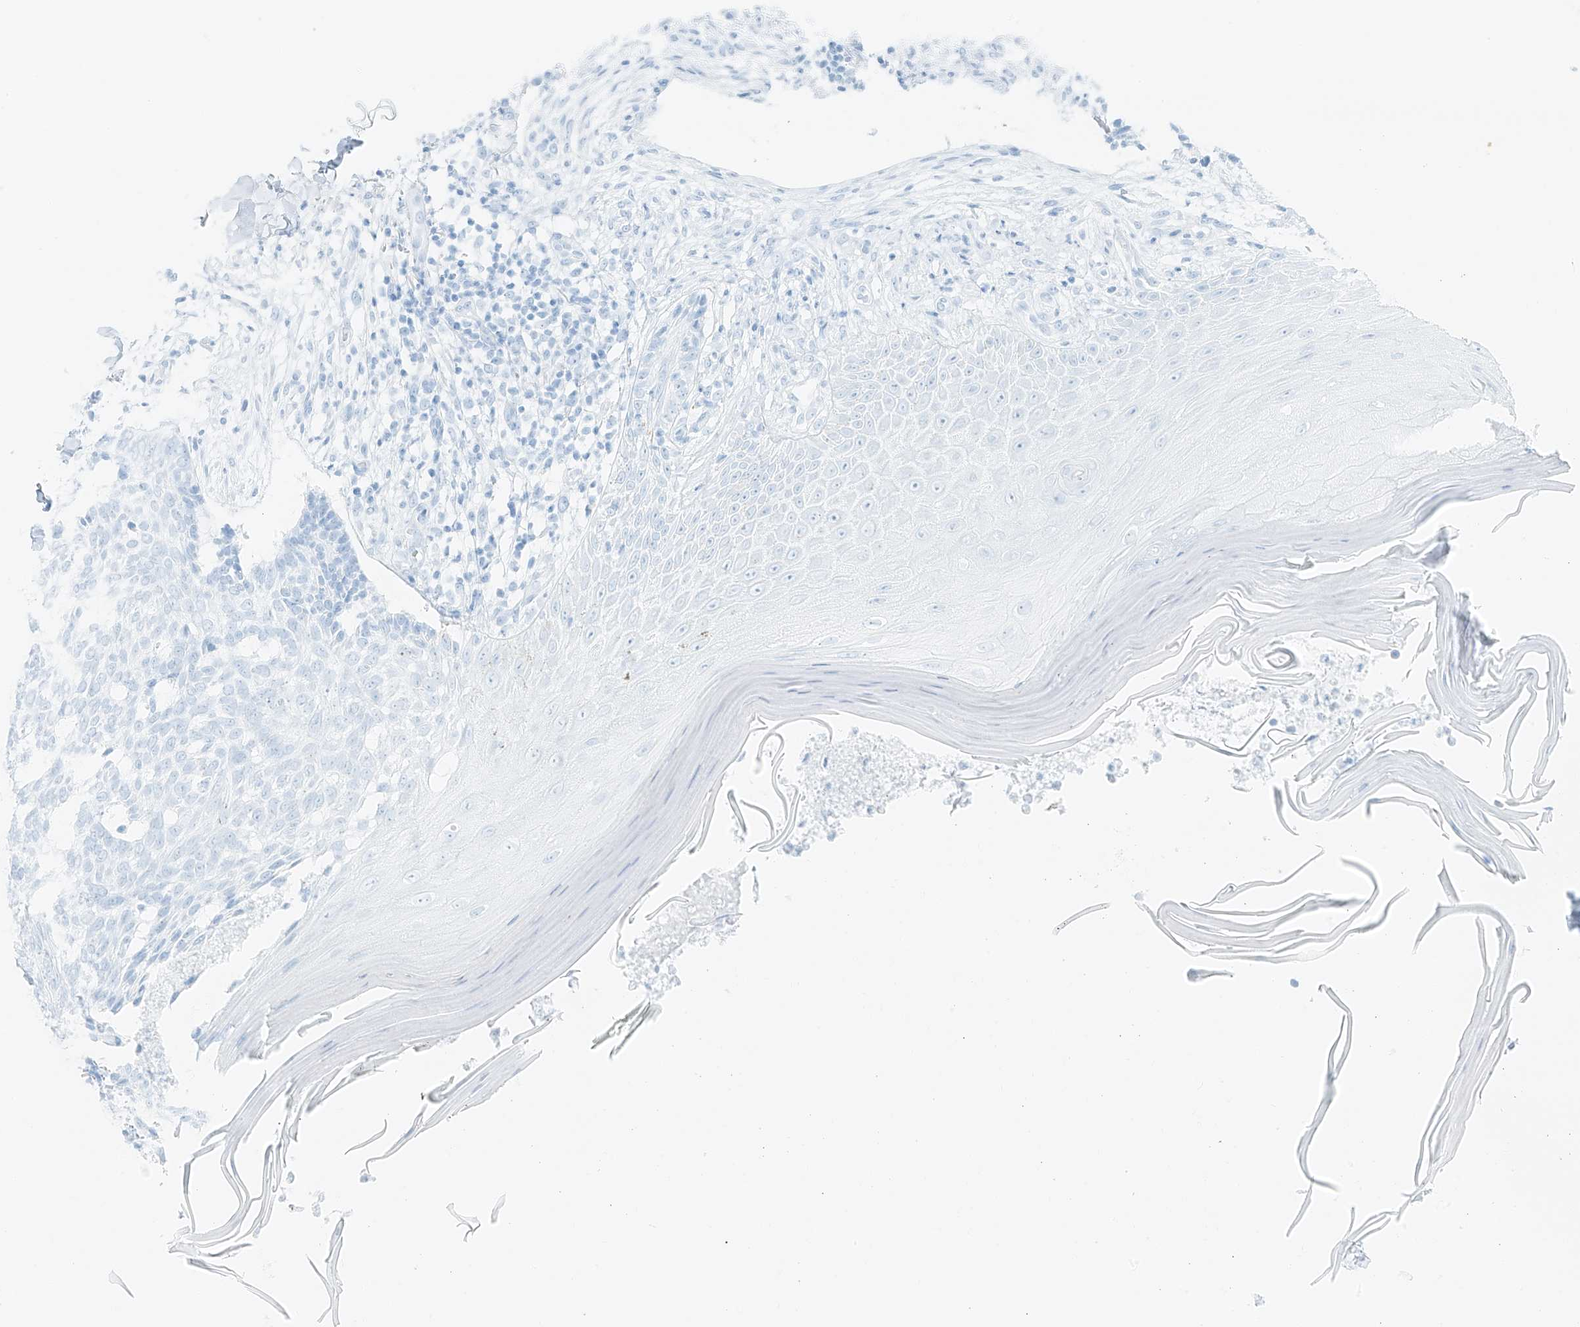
{"staining": {"intensity": "negative", "quantity": "none", "location": "none"}, "tissue": "skin cancer", "cell_type": "Tumor cells", "image_type": "cancer", "snomed": [{"axis": "morphology", "description": "Normal tissue, NOS"}, {"axis": "morphology", "description": "Basal cell carcinoma"}, {"axis": "topography", "description": "Skin"}], "caption": "Immunohistochemical staining of human skin cancer demonstrates no significant expression in tumor cells.", "gene": "SMCP", "patient": {"sex": "male", "age": 50}}